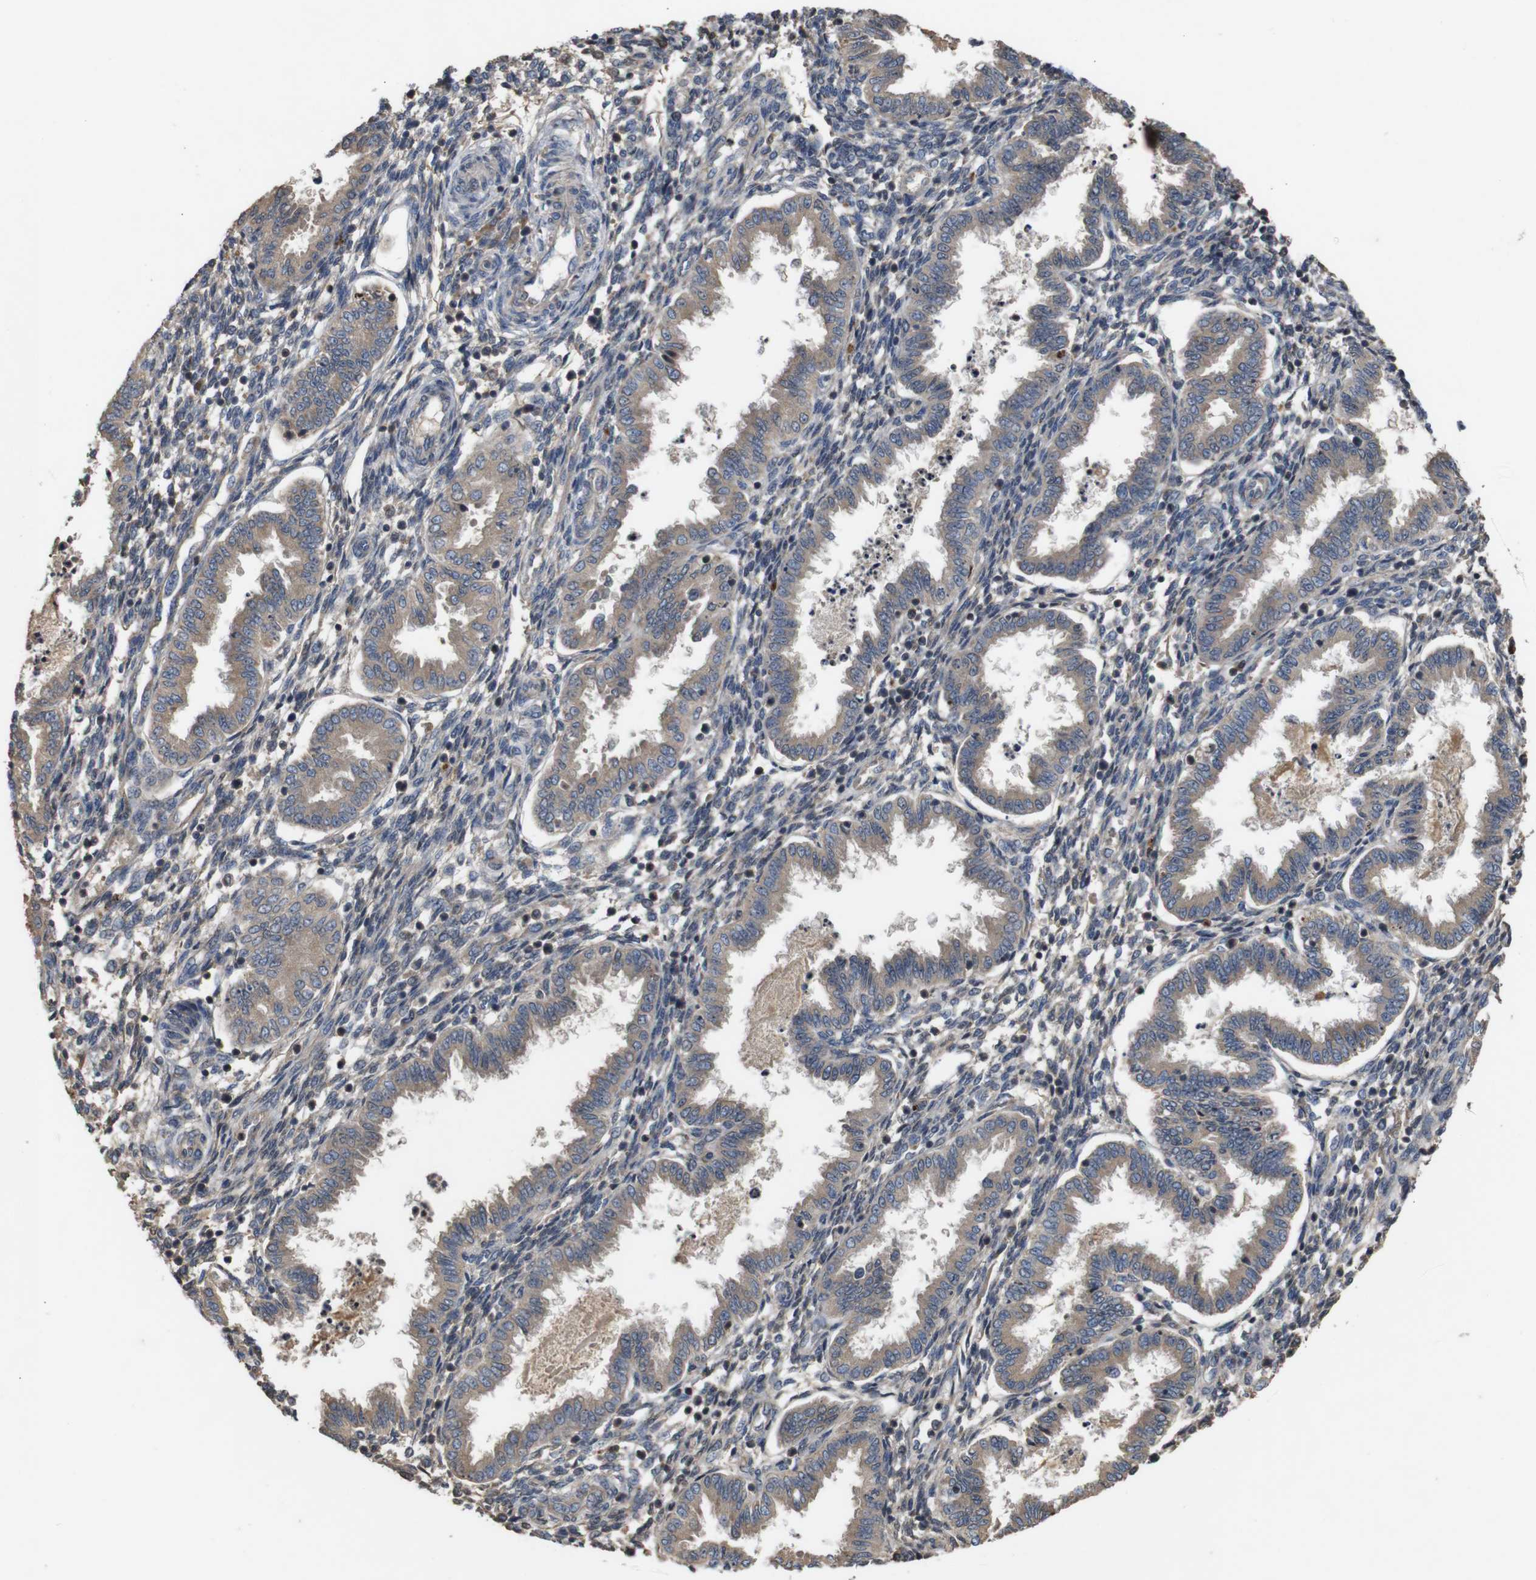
{"staining": {"intensity": "weak", "quantity": "25%-75%", "location": "cytoplasmic/membranous"}, "tissue": "endometrium", "cell_type": "Cells in endometrial stroma", "image_type": "normal", "snomed": [{"axis": "morphology", "description": "Normal tissue, NOS"}, {"axis": "topography", "description": "Endometrium"}], "caption": "A histopathology image showing weak cytoplasmic/membranous staining in about 25%-75% of cells in endometrial stroma in normal endometrium, as visualized by brown immunohistochemical staining.", "gene": "PTPN1", "patient": {"sex": "female", "age": 33}}